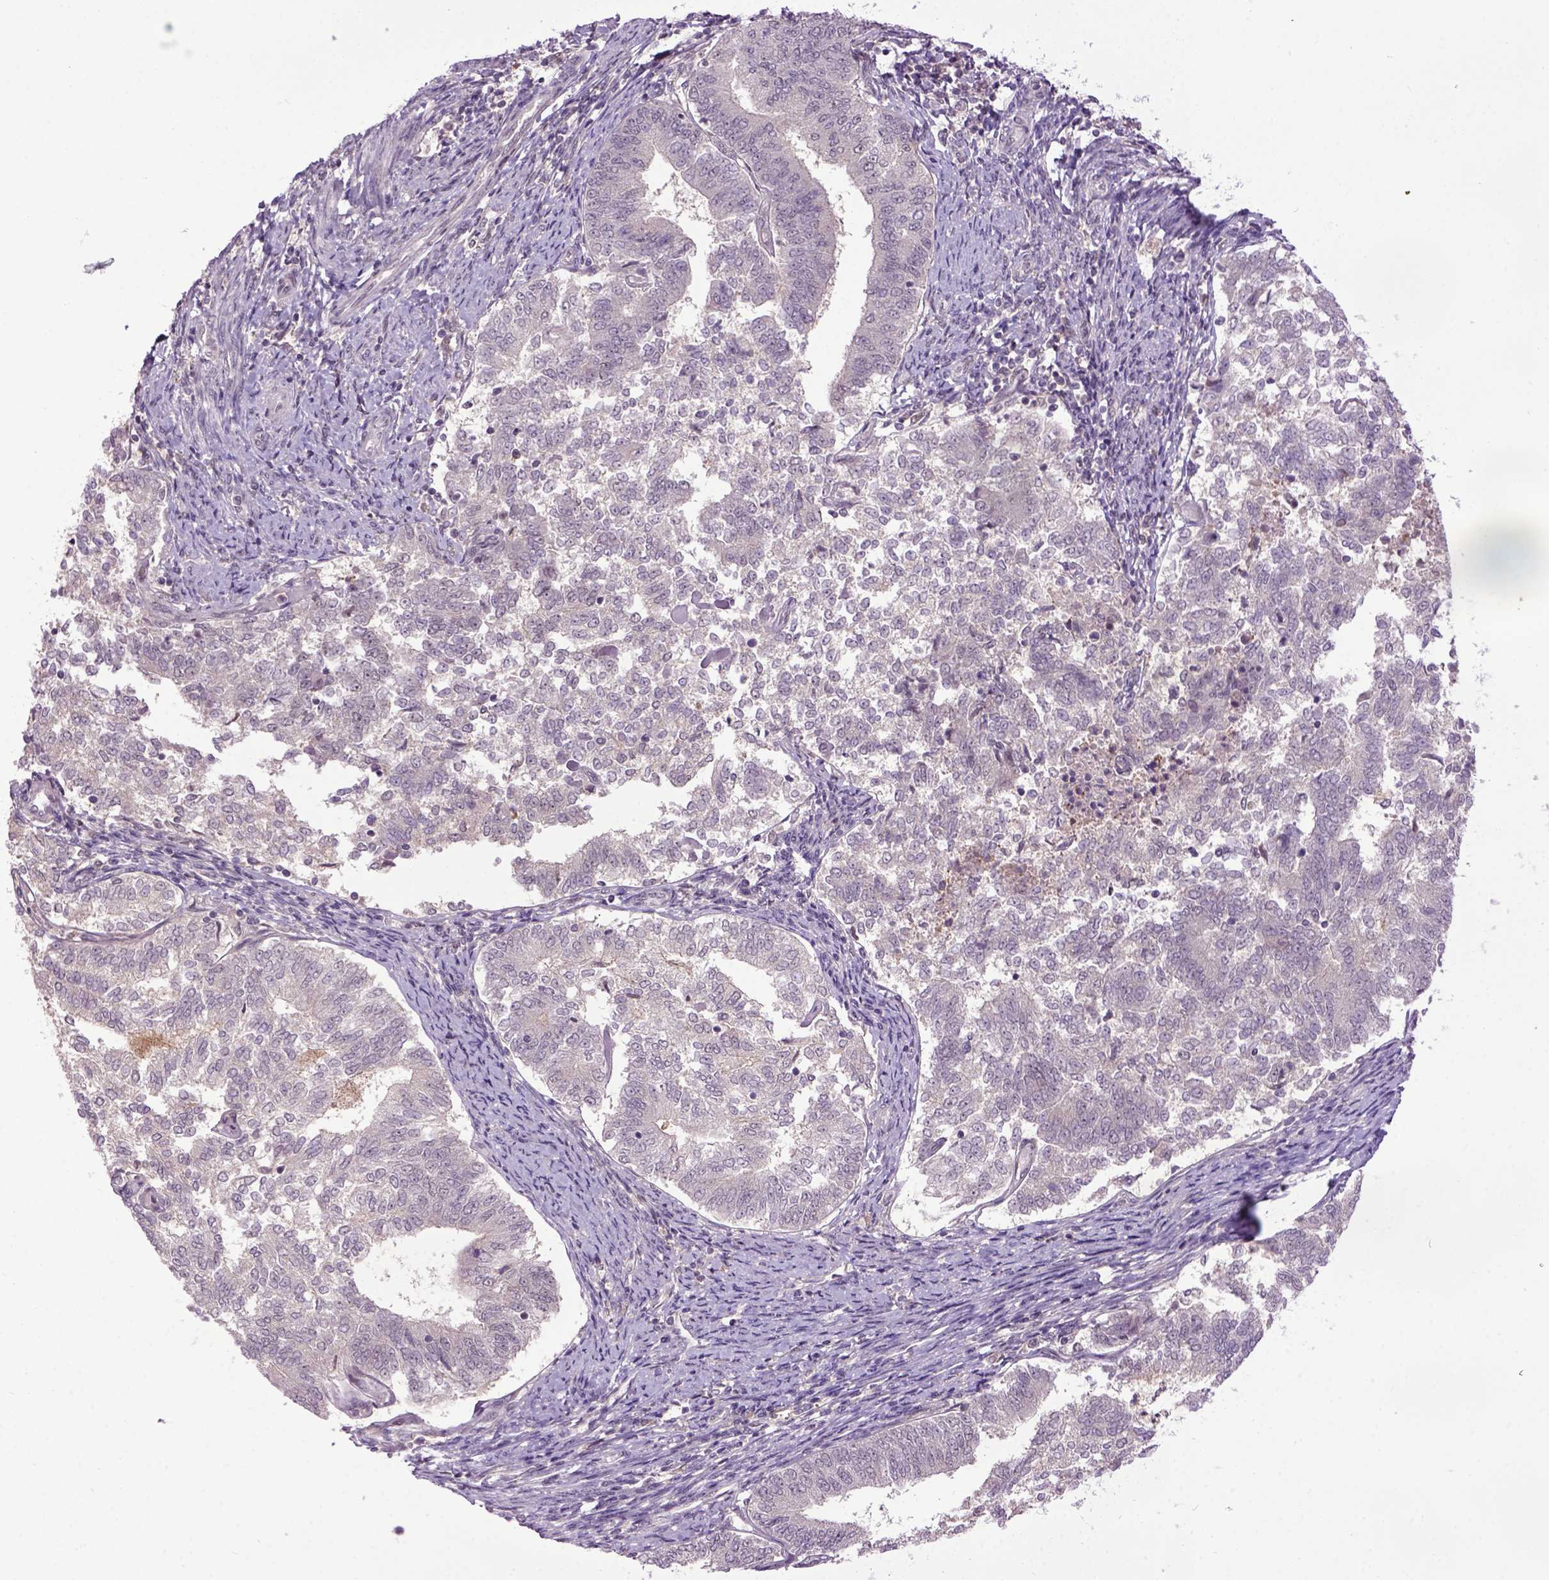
{"staining": {"intensity": "negative", "quantity": "none", "location": "none"}, "tissue": "endometrial cancer", "cell_type": "Tumor cells", "image_type": "cancer", "snomed": [{"axis": "morphology", "description": "Adenocarcinoma, NOS"}, {"axis": "topography", "description": "Endometrium"}], "caption": "IHC photomicrograph of human endometrial adenocarcinoma stained for a protein (brown), which shows no positivity in tumor cells.", "gene": "RAB43", "patient": {"sex": "female", "age": 65}}